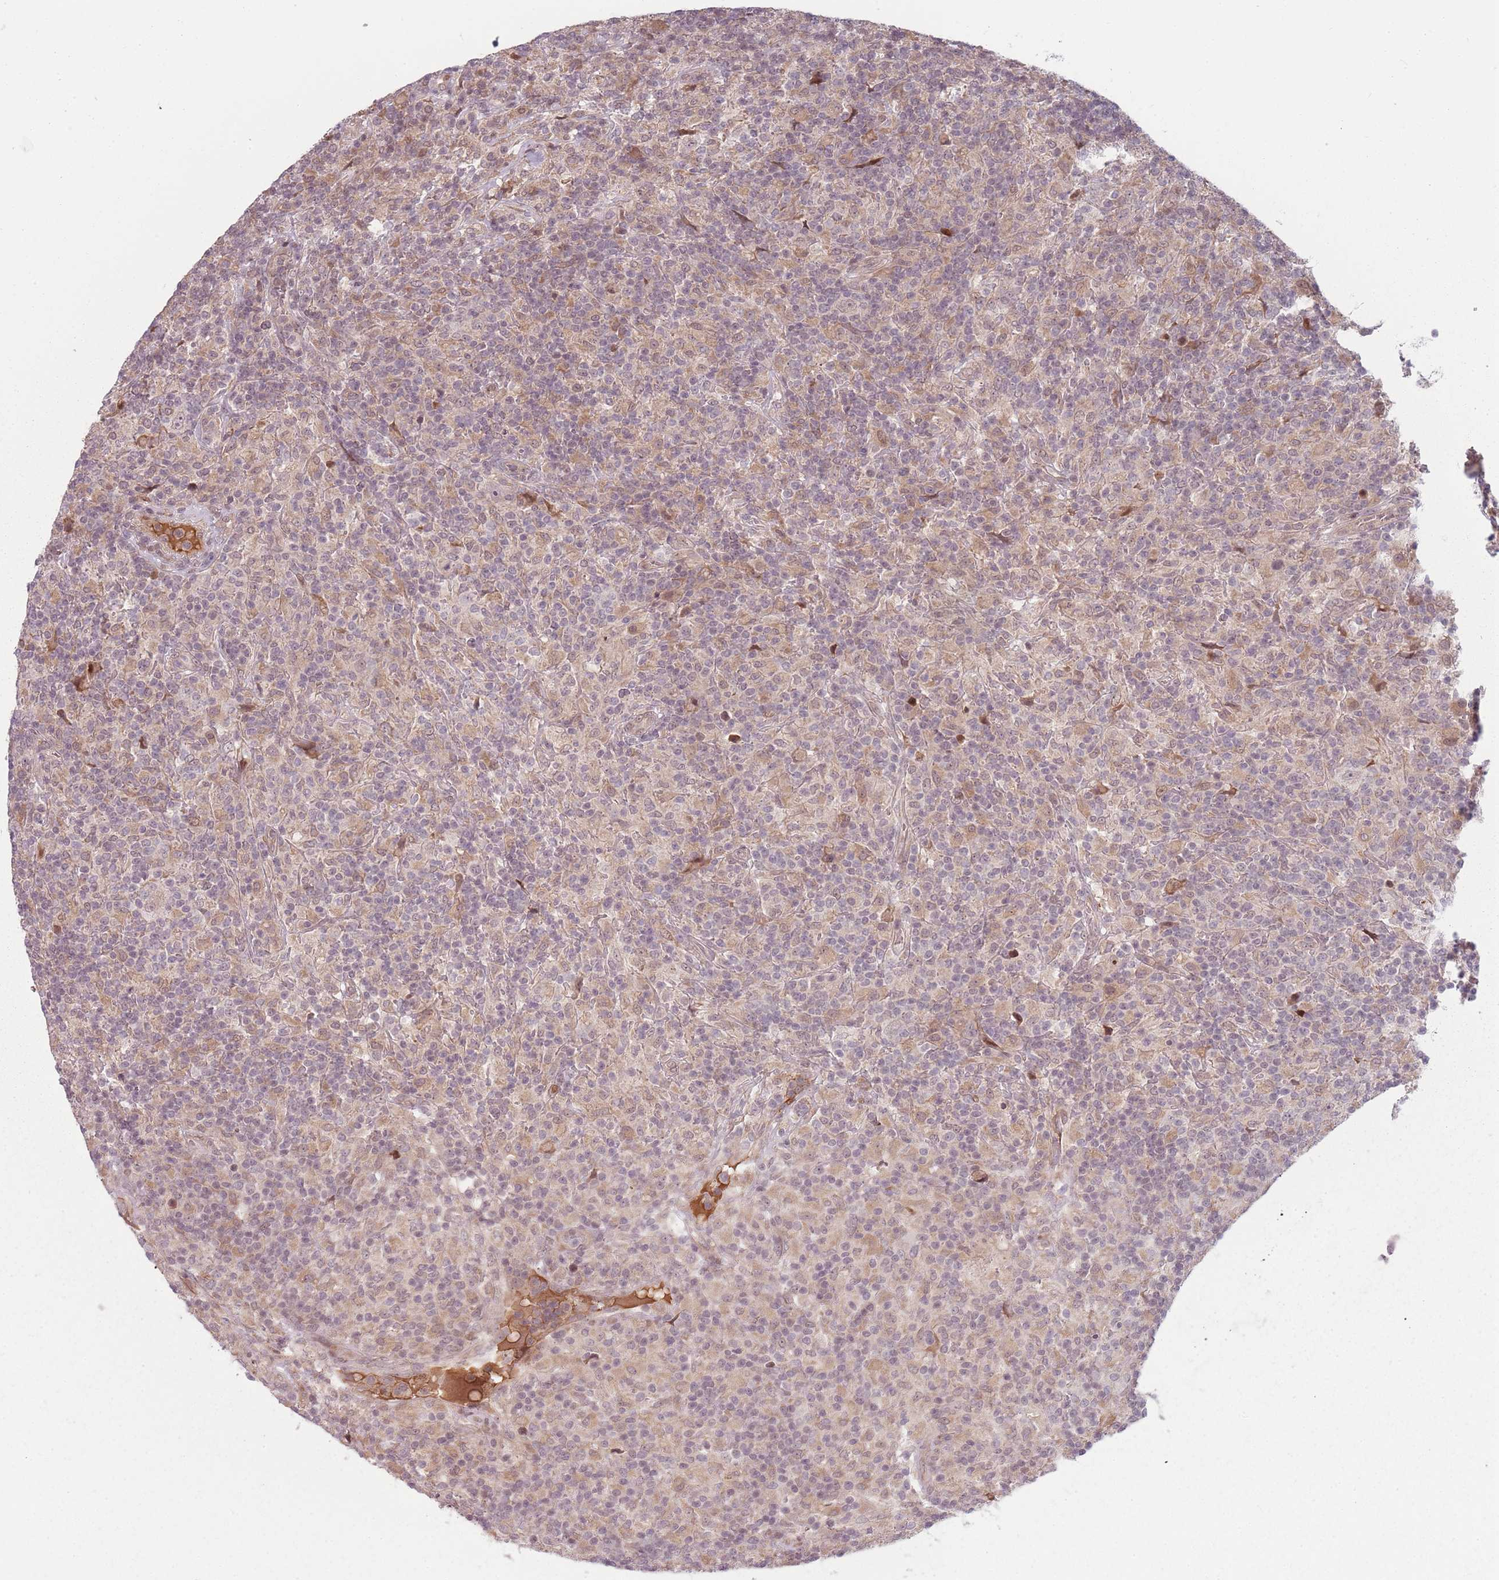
{"staining": {"intensity": "negative", "quantity": "none", "location": "none"}, "tissue": "lymphoma", "cell_type": "Tumor cells", "image_type": "cancer", "snomed": [{"axis": "morphology", "description": "Hodgkin's disease, NOS"}, {"axis": "topography", "description": "Lymph node"}], "caption": "Image shows no protein staining in tumor cells of lymphoma tissue.", "gene": "ADGRG1", "patient": {"sex": "male", "age": 70}}